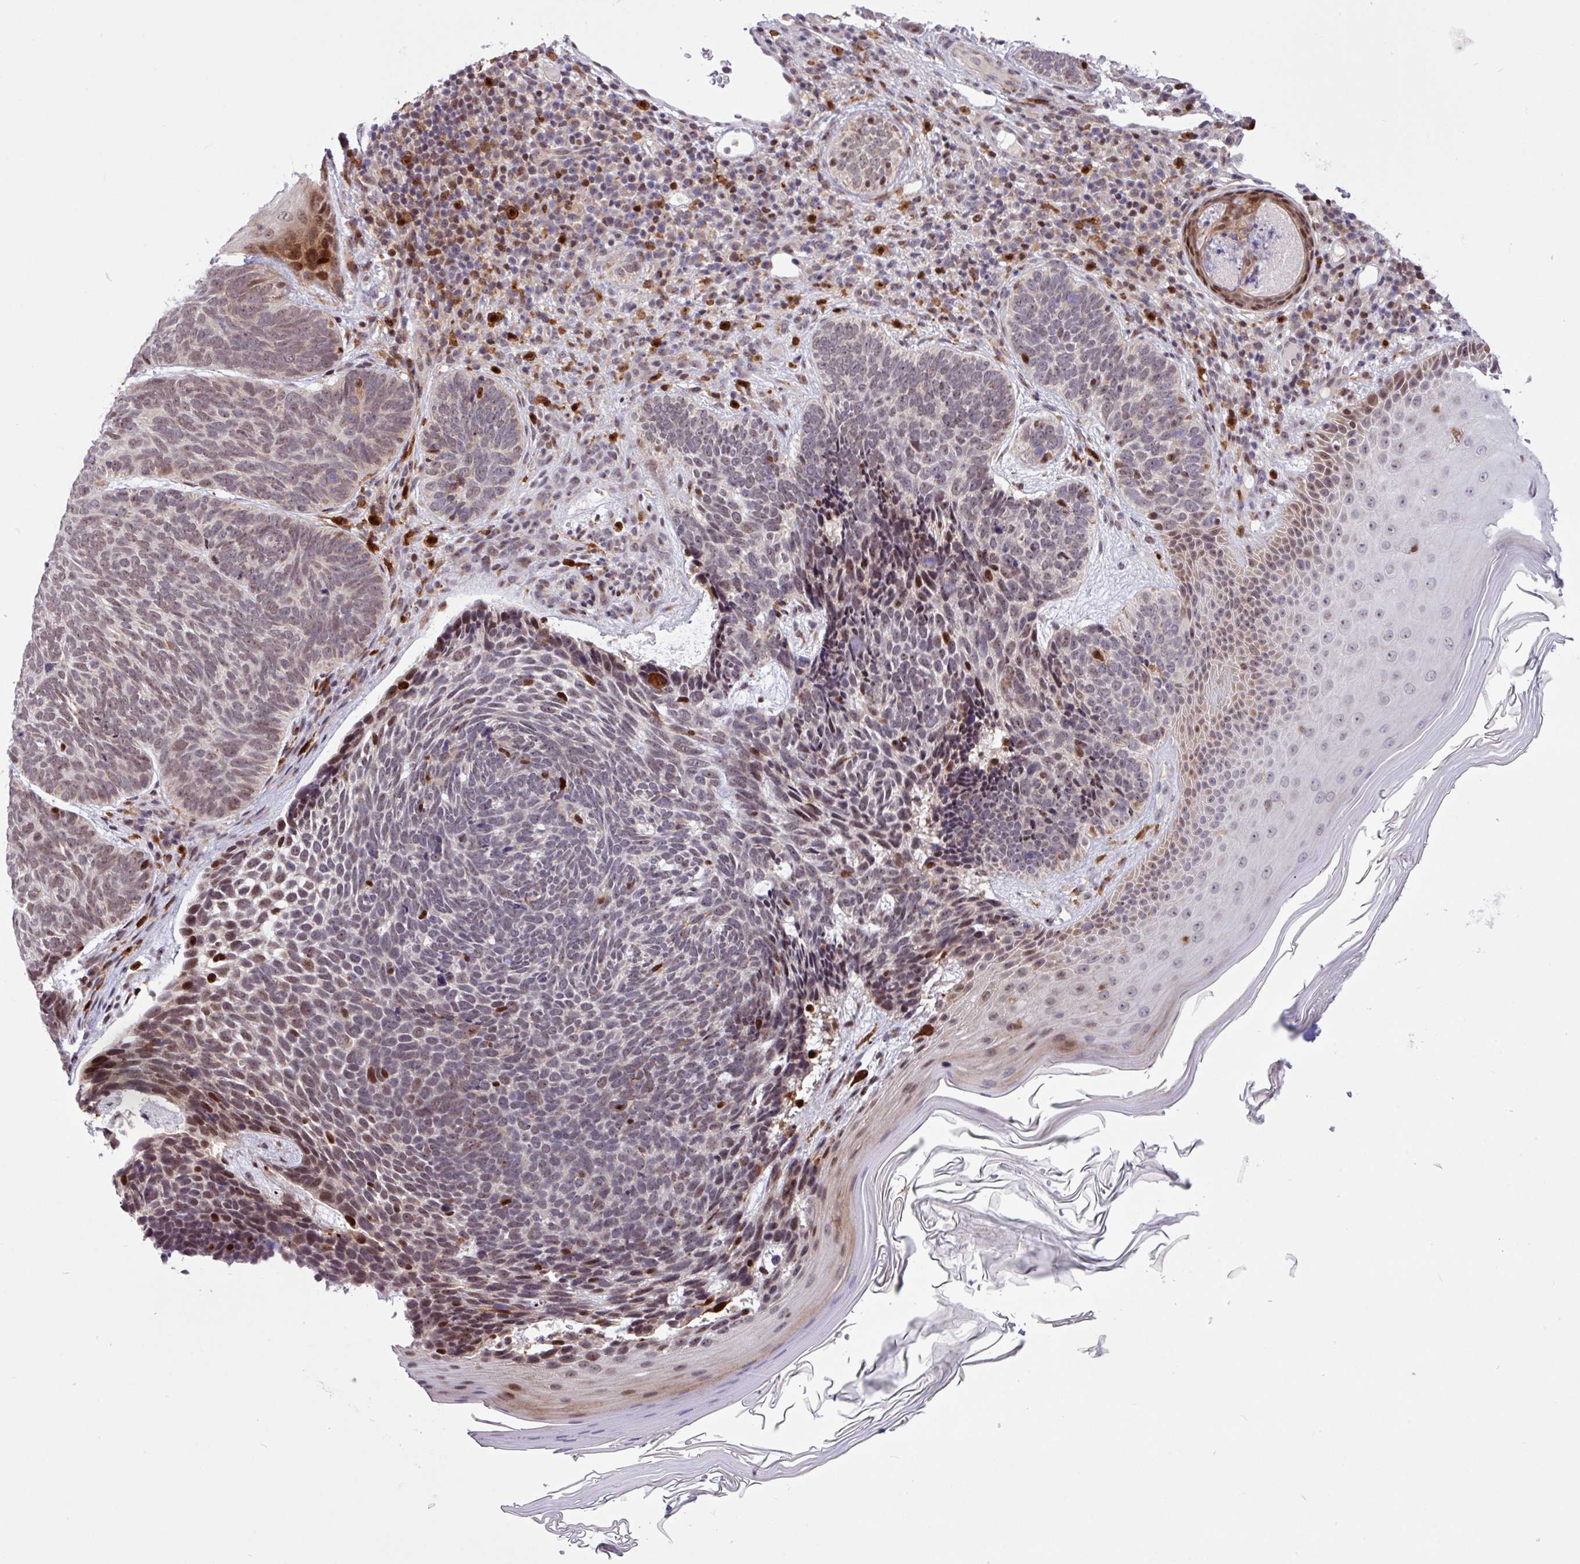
{"staining": {"intensity": "moderate", "quantity": "<25%", "location": "nuclear"}, "tissue": "skin cancer", "cell_type": "Tumor cells", "image_type": "cancer", "snomed": [{"axis": "morphology", "description": "Basal cell carcinoma"}, {"axis": "topography", "description": "Skin"}], "caption": "An IHC histopathology image of neoplastic tissue is shown. Protein staining in brown shows moderate nuclear positivity in basal cell carcinoma (skin) within tumor cells.", "gene": "BRD3", "patient": {"sex": "female", "age": 85}}